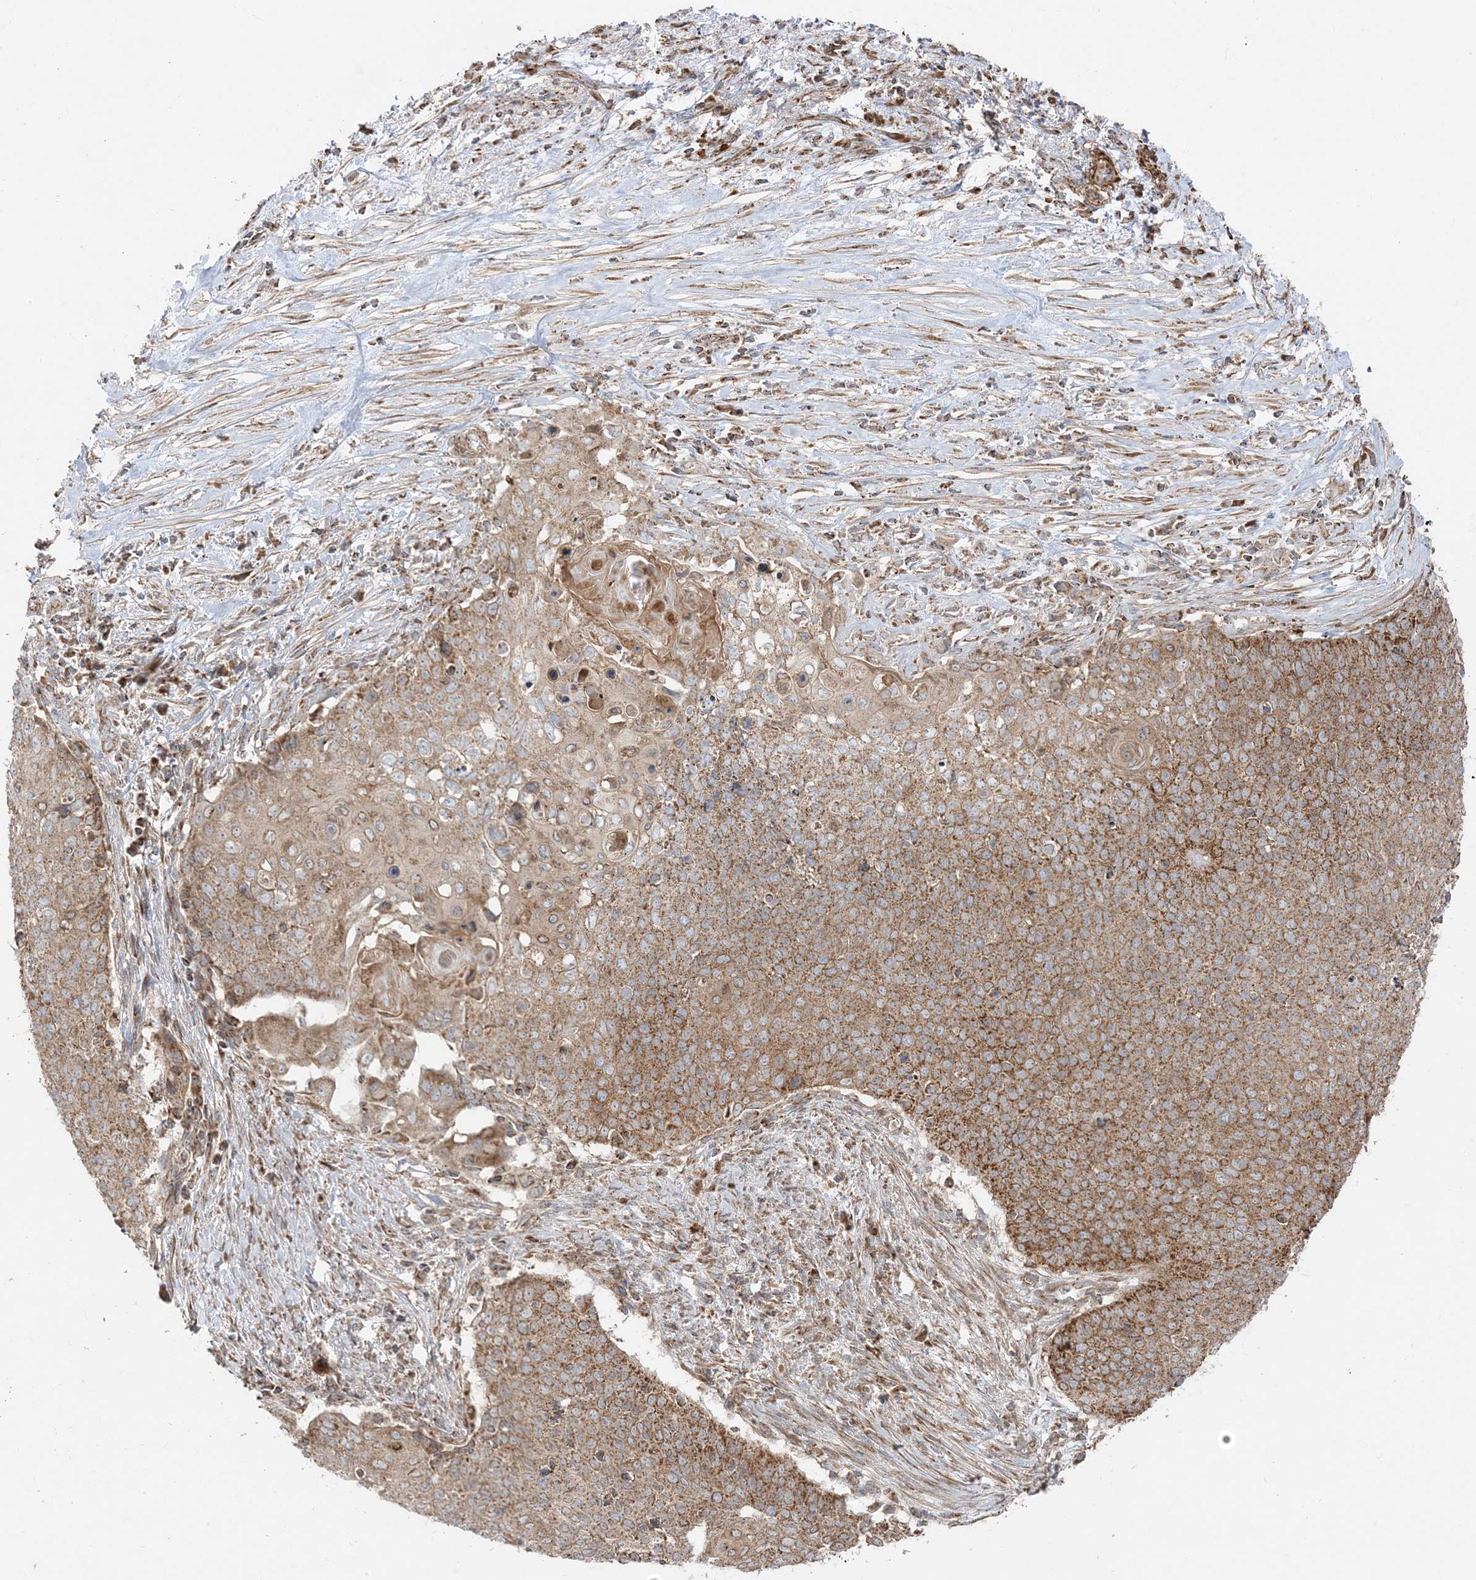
{"staining": {"intensity": "moderate", "quantity": ">75%", "location": "cytoplasmic/membranous"}, "tissue": "cervical cancer", "cell_type": "Tumor cells", "image_type": "cancer", "snomed": [{"axis": "morphology", "description": "Squamous cell carcinoma, NOS"}, {"axis": "topography", "description": "Cervix"}], "caption": "The histopathology image exhibits staining of cervical cancer (squamous cell carcinoma), revealing moderate cytoplasmic/membranous protein expression (brown color) within tumor cells. The staining was performed using DAB to visualize the protein expression in brown, while the nuclei were stained in blue with hematoxylin (Magnification: 20x).", "gene": "AARS2", "patient": {"sex": "female", "age": 39}}